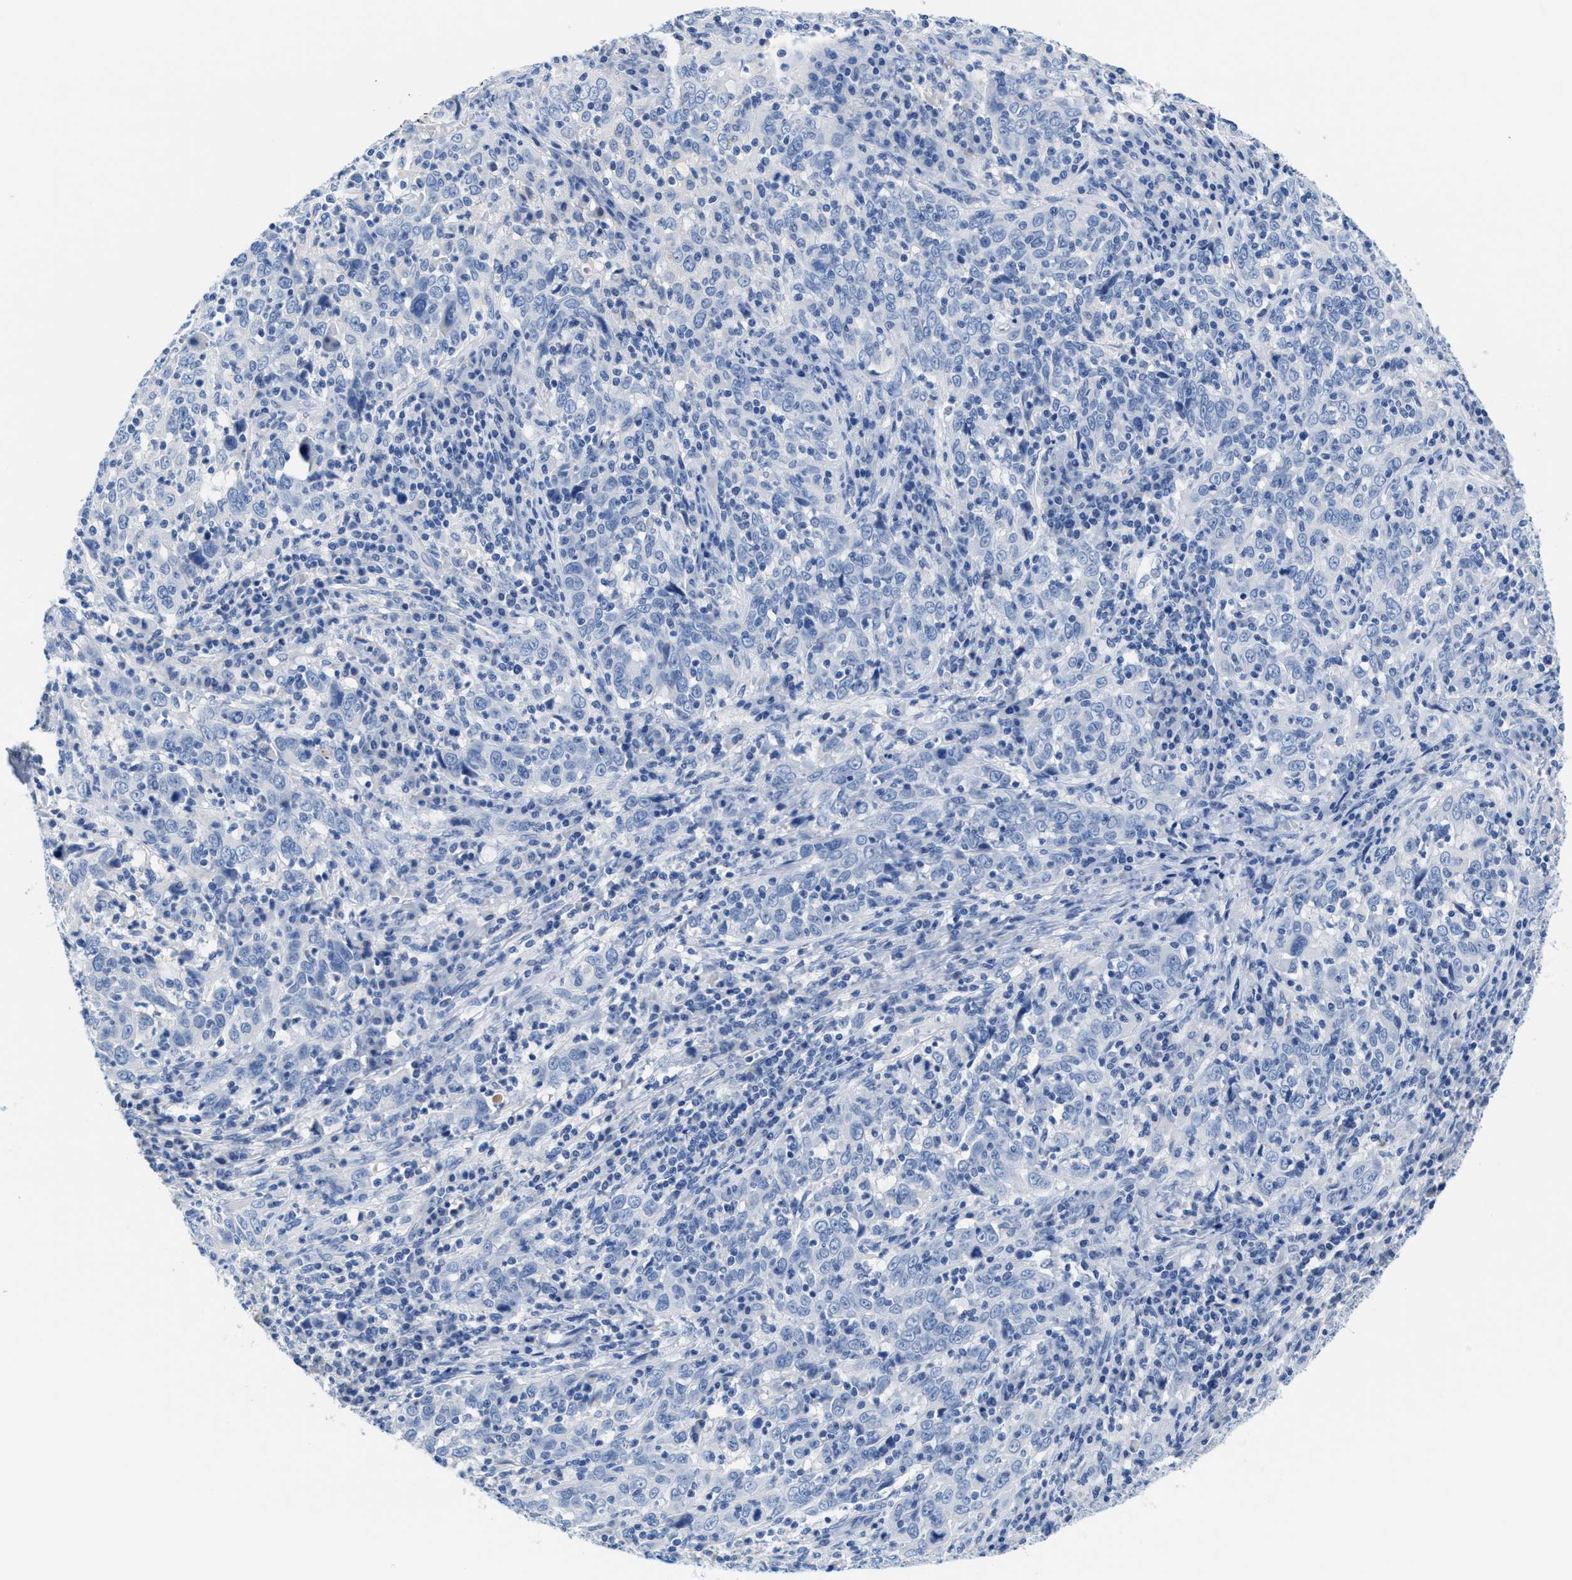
{"staining": {"intensity": "negative", "quantity": "none", "location": "none"}, "tissue": "cervical cancer", "cell_type": "Tumor cells", "image_type": "cancer", "snomed": [{"axis": "morphology", "description": "Squamous cell carcinoma, NOS"}, {"axis": "topography", "description": "Cervix"}], "caption": "Tumor cells show no significant expression in cervical cancer (squamous cell carcinoma). (DAB (3,3'-diaminobenzidine) IHC, high magnification).", "gene": "SLFN13", "patient": {"sex": "female", "age": 46}}